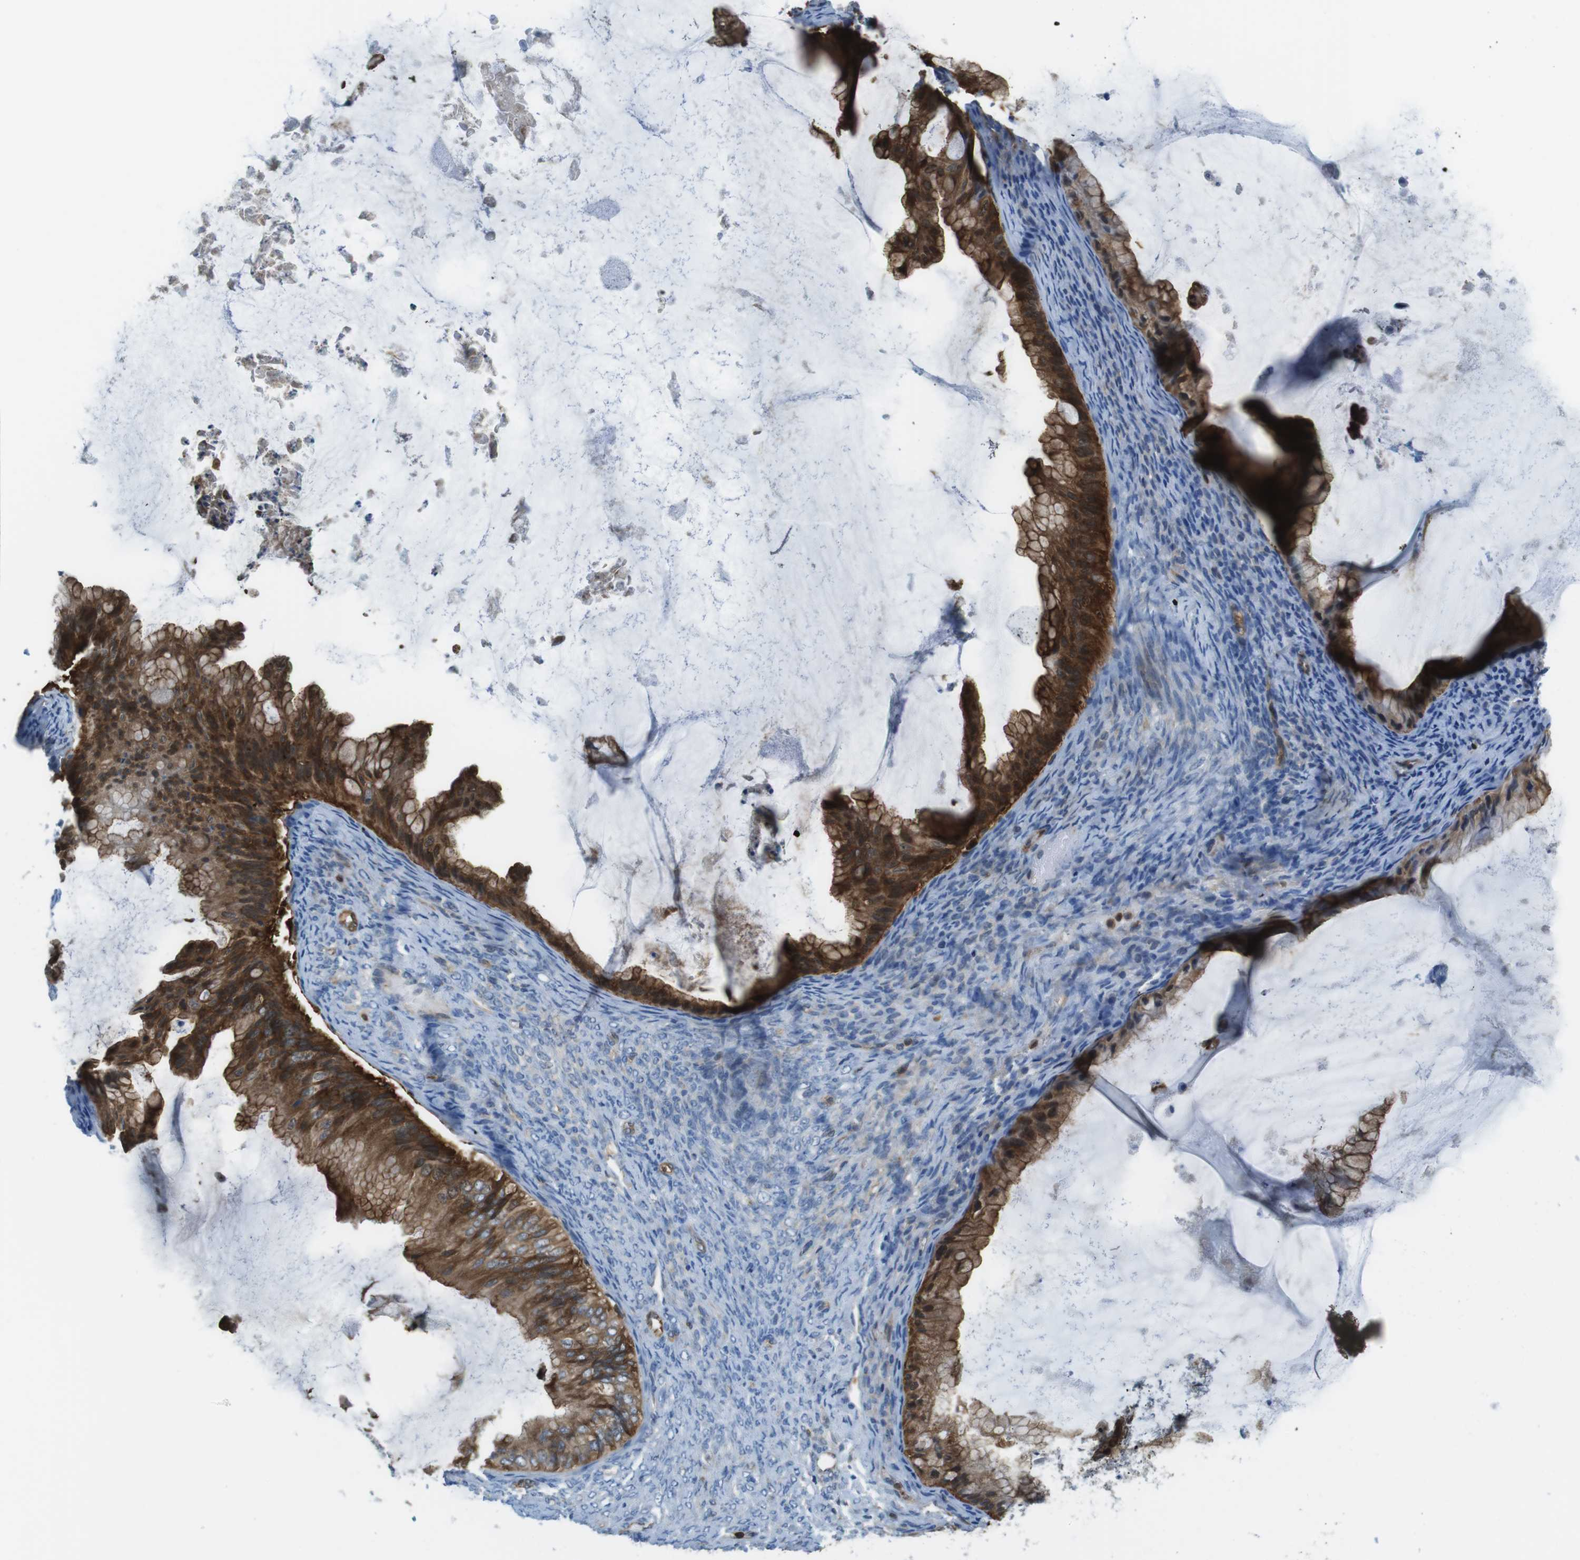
{"staining": {"intensity": "strong", "quantity": ">75%", "location": "cytoplasmic/membranous,nuclear"}, "tissue": "ovarian cancer", "cell_type": "Tumor cells", "image_type": "cancer", "snomed": [{"axis": "morphology", "description": "Cystadenocarcinoma, mucinous, NOS"}, {"axis": "topography", "description": "Ovary"}], "caption": "A brown stain labels strong cytoplasmic/membranous and nuclear positivity of a protein in human ovarian mucinous cystadenocarcinoma tumor cells.", "gene": "TES", "patient": {"sex": "female", "age": 61}}